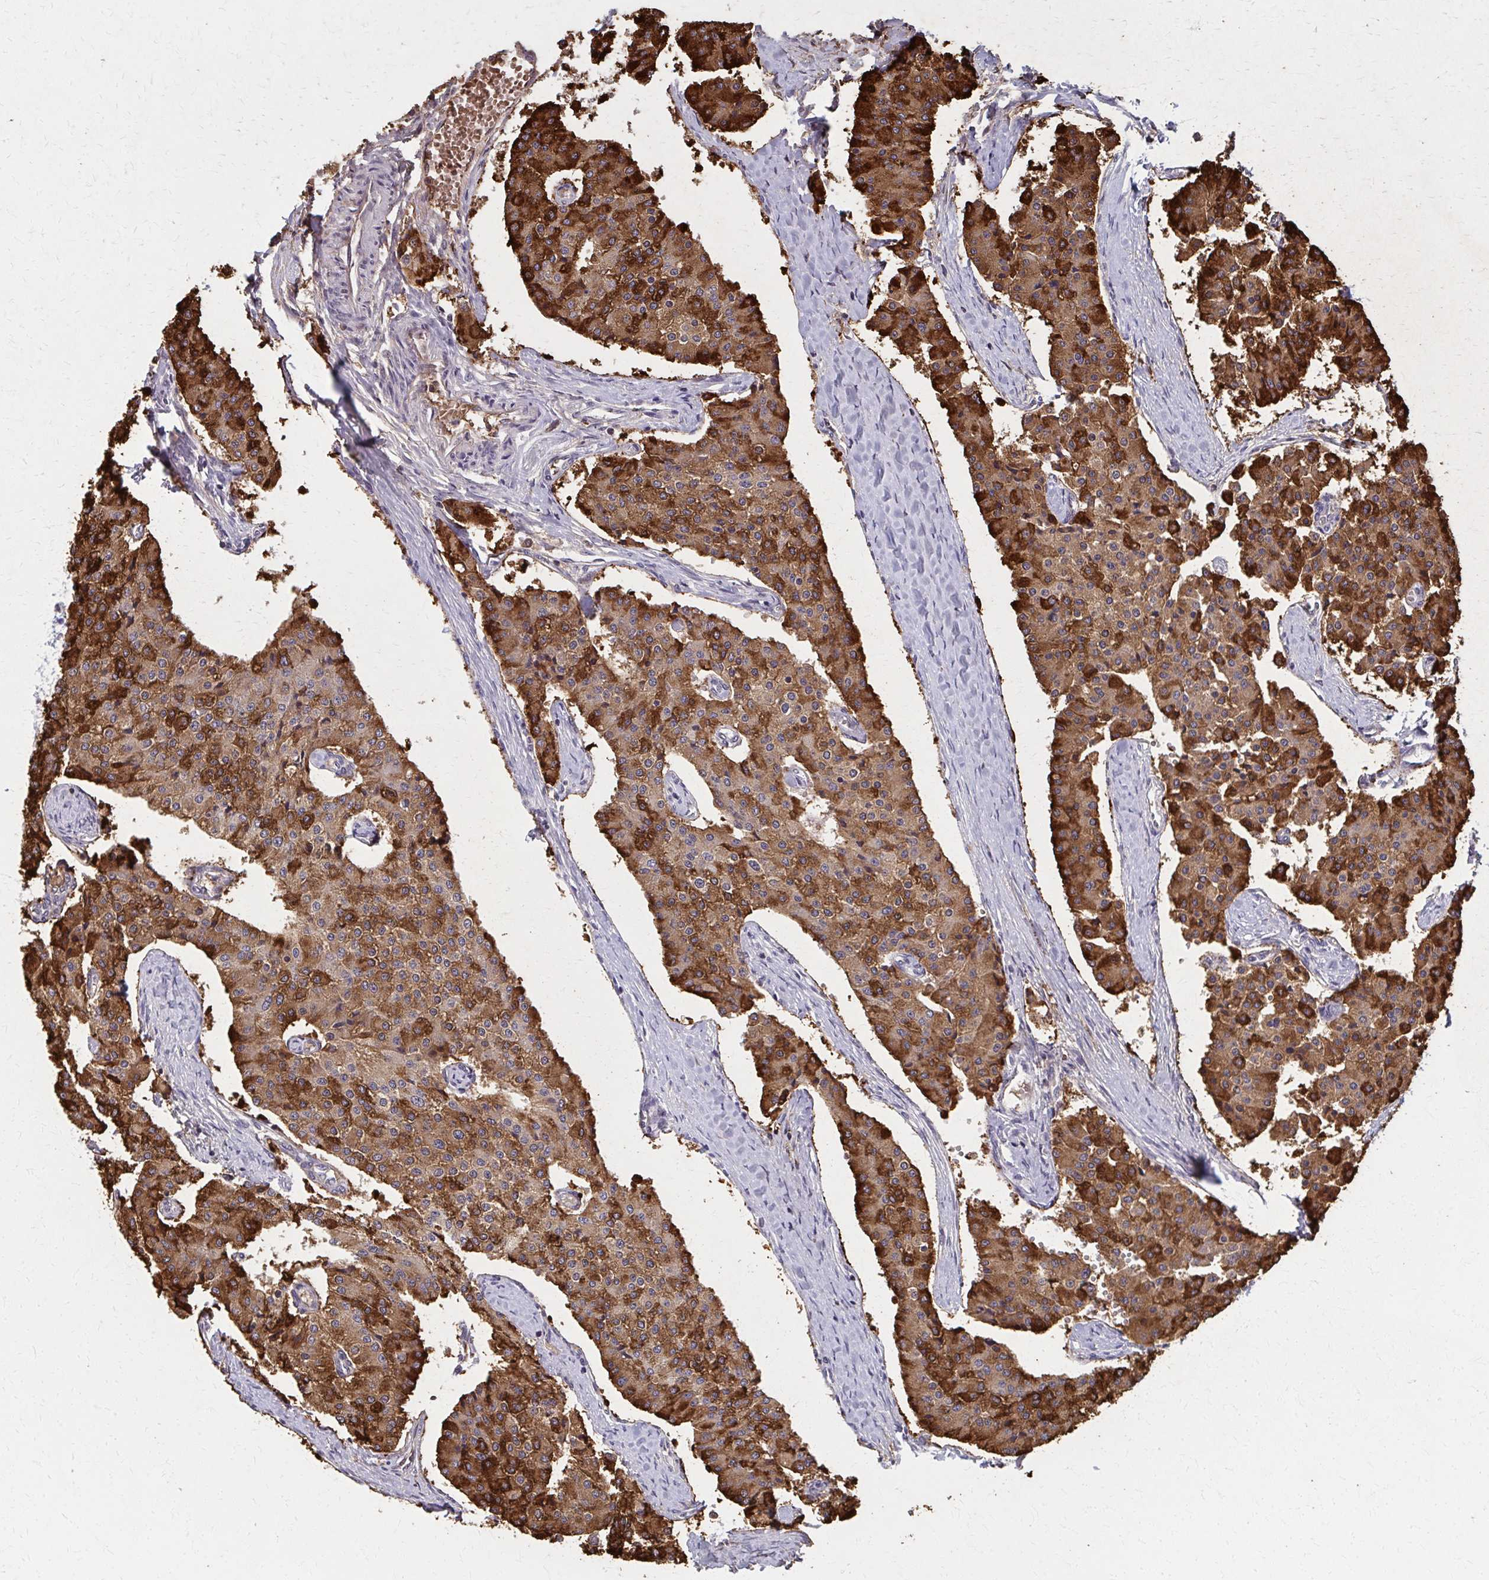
{"staining": {"intensity": "strong", "quantity": ">75%", "location": "cytoplasmic/membranous"}, "tissue": "carcinoid", "cell_type": "Tumor cells", "image_type": "cancer", "snomed": [{"axis": "morphology", "description": "Carcinoid, malignant, NOS"}, {"axis": "topography", "description": "Colon"}], "caption": "Carcinoid (malignant) stained for a protein (brown) demonstrates strong cytoplasmic/membranous positive positivity in approximately >75% of tumor cells.", "gene": "SETBP1", "patient": {"sex": "female", "age": 52}}